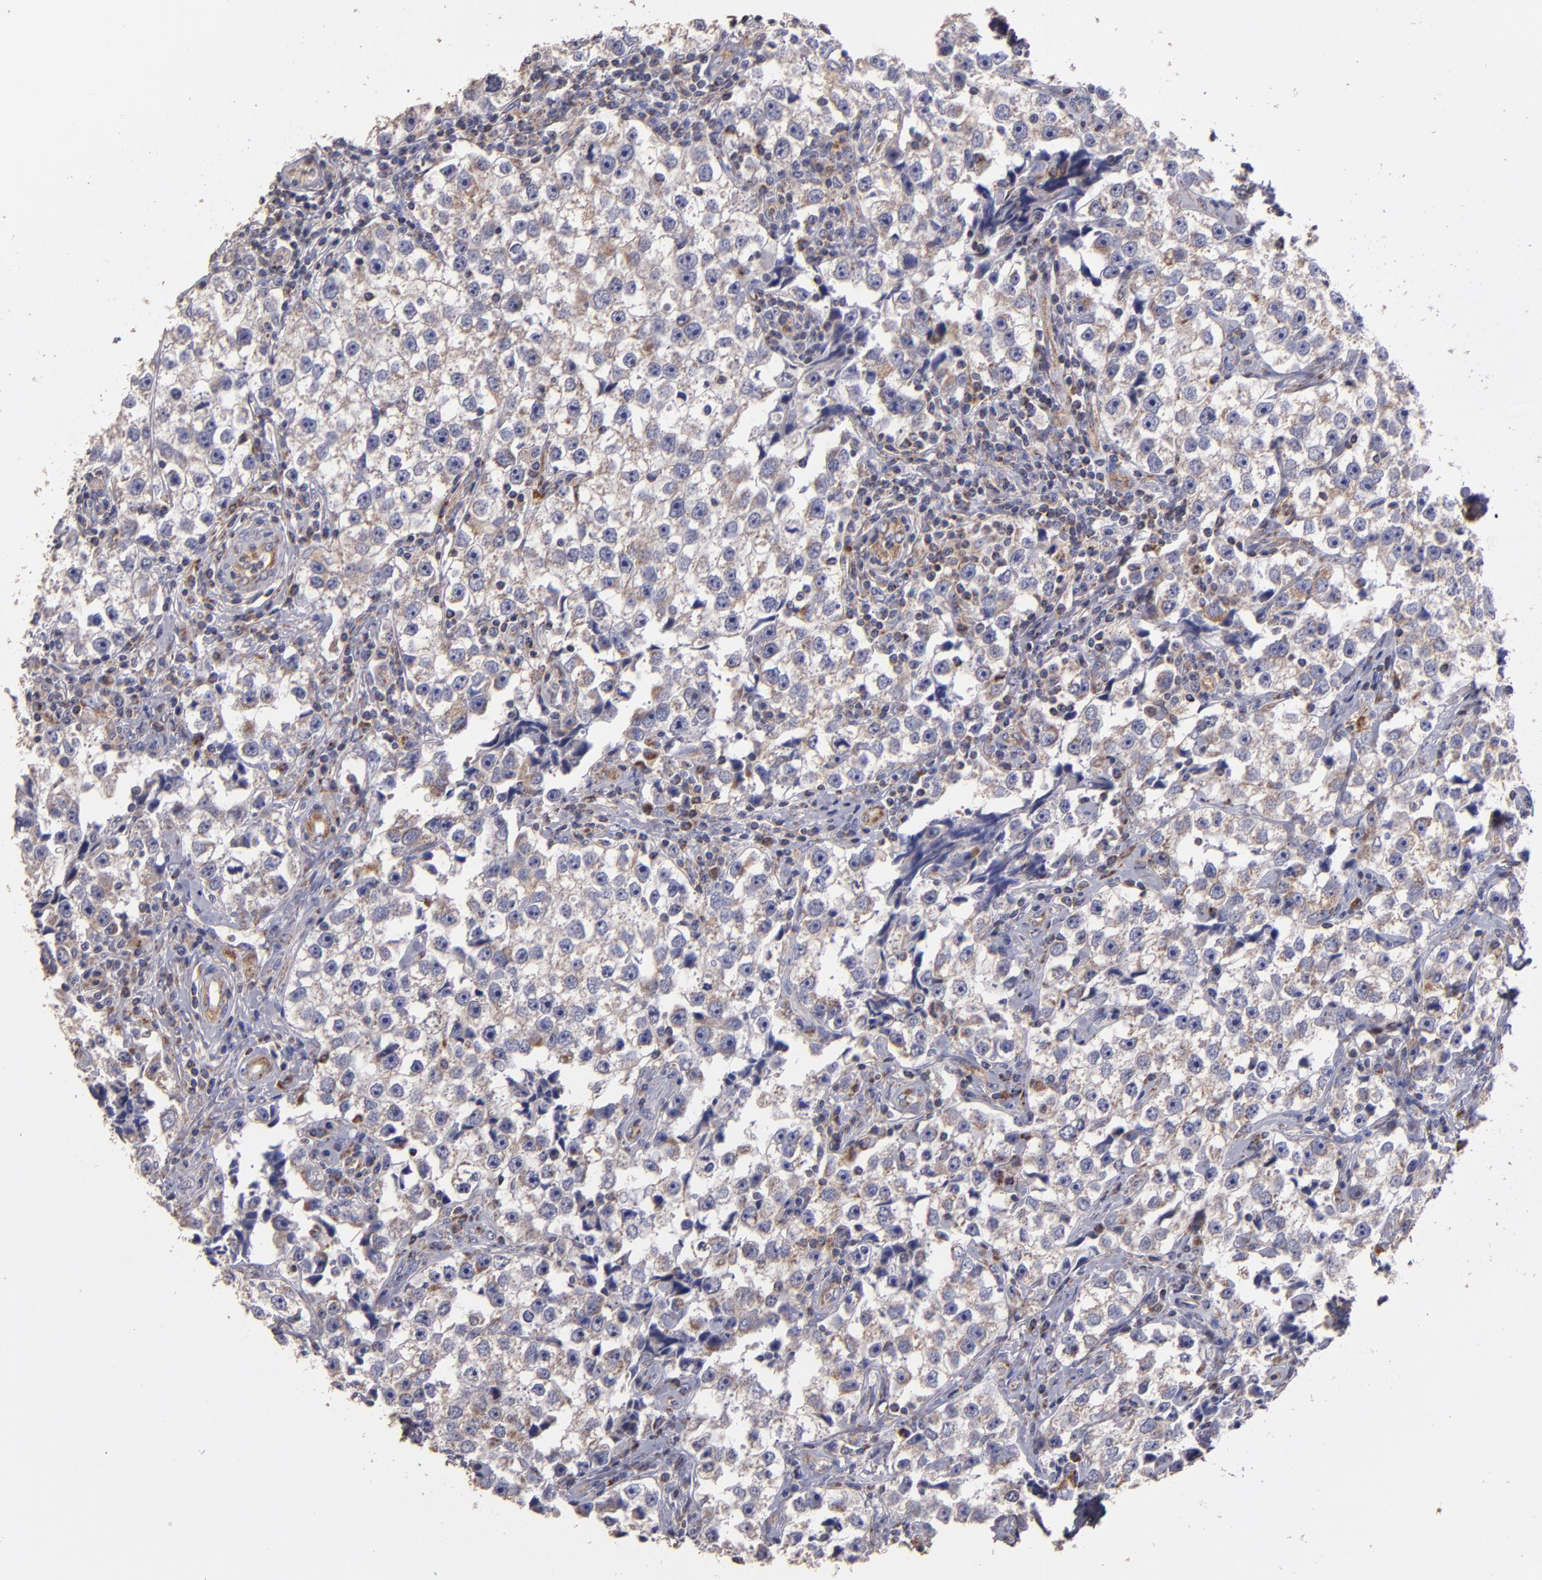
{"staining": {"intensity": "weak", "quantity": "<25%", "location": "cytoplasmic/membranous"}, "tissue": "testis cancer", "cell_type": "Tumor cells", "image_type": "cancer", "snomed": [{"axis": "morphology", "description": "Seminoma, NOS"}, {"axis": "topography", "description": "Testis"}], "caption": "IHC histopathology image of human seminoma (testis) stained for a protein (brown), which demonstrates no expression in tumor cells.", "gene": "CLTA", "patient": {"sex": "male", "age": 32}}